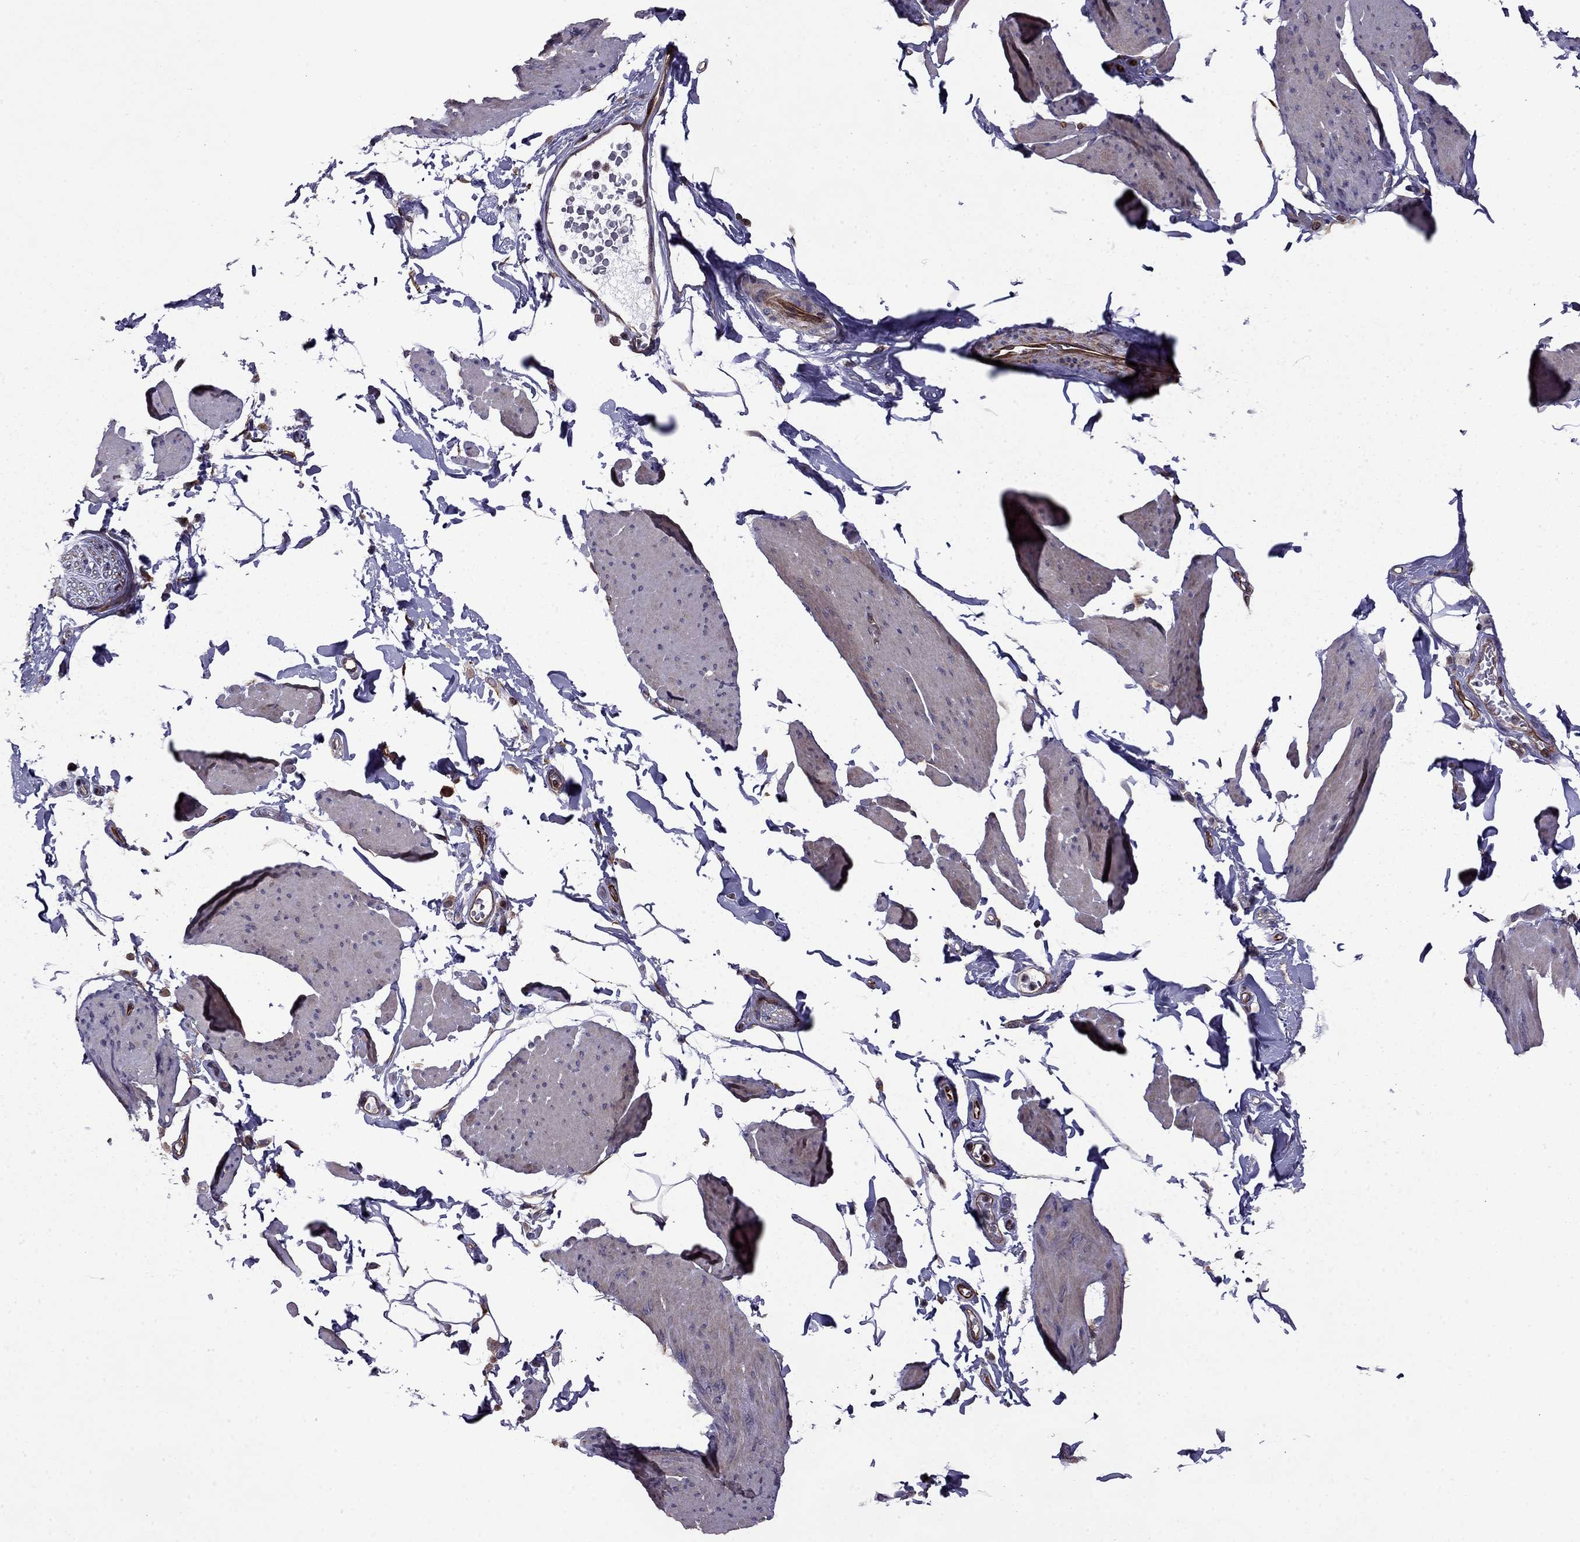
{"staining": {"intensity": "negative", "quantity": "none", "location": "none"}, "tissue": "smooth muscle", "cell_type": "Smooth muscle cells", "image_type": "normal", "snomed": [{"axis": "morphology", "description": "Normal tissue, NOS"}, {"axis": "topography", "description": "Adipose tissue"}, {"axis": "topography", "description": "Smooth muscle"}, {"axis": "topography", "description": "Peripheral nerve tissue"}], "caption": "Immunohistochemistry (IHC) histopathology image of normal smooth muscle: smooth muscle stained with DAB (3,3'-diaminobenzidine) exhibits no significant protein expression in smooth muscle cells.", "gene": "CDC42BPA", "patient": {"sex": "male", "age": 83}}